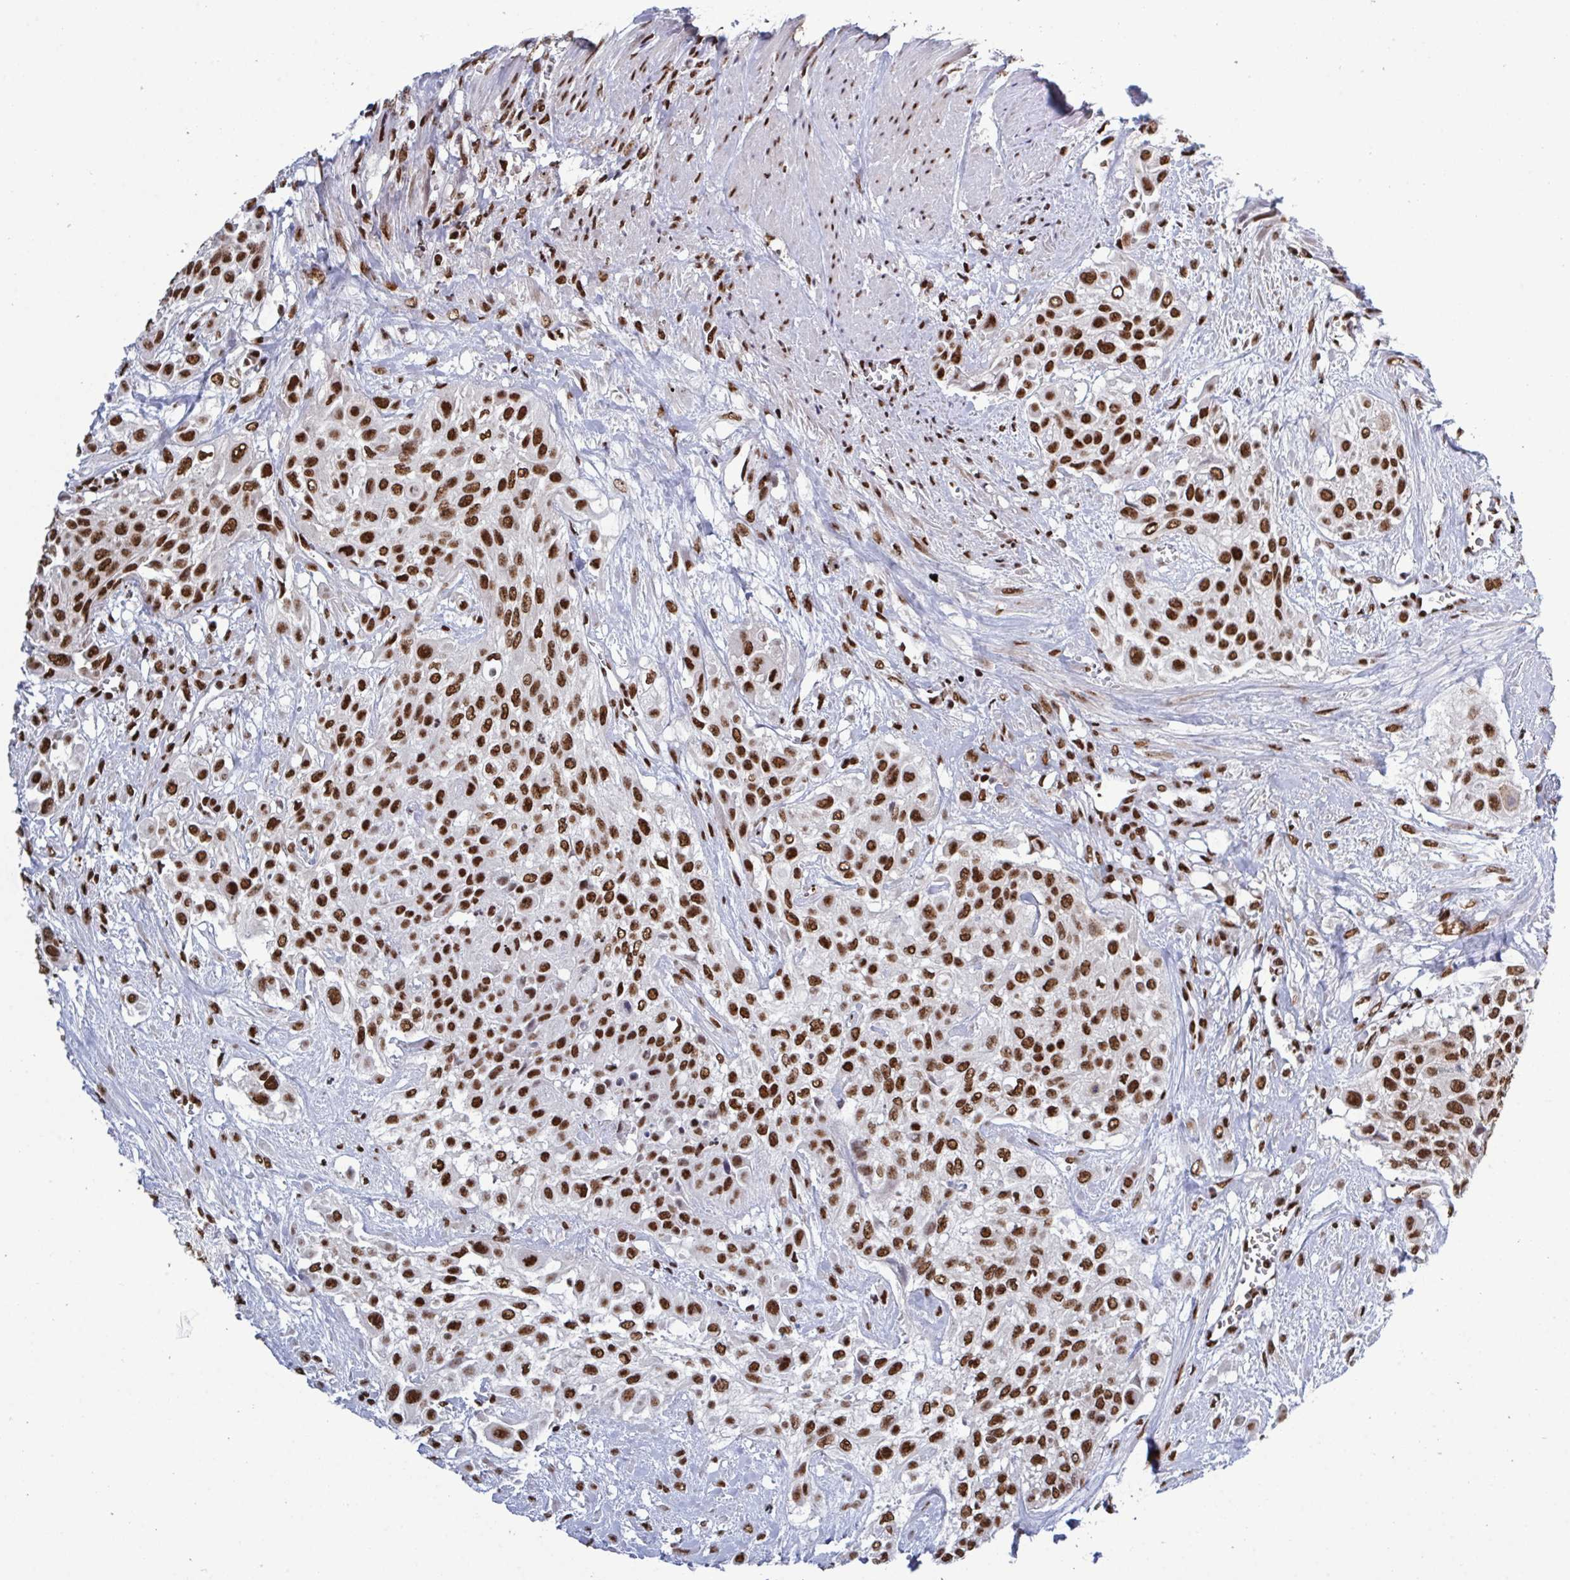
{"staining": {"intensity": "strong", "quantity": ">75%", "location": "nuclear"}, "tissue": "urothelial cancer", "cell_type": "Tumor cells", "image_type": "cancer", "snomed": [{"axis": "morphology", "description": "Urothelial carcinoma, High grade"}, {"axis": "topography", "description": "Urinary bladder"}], "caption": "A histopathology image of human high-grade urothelial carcinoma stained for a protein displays strong nuclear brown staining in tumor cells. (brown staining indicates protein expression, while blue staining denotes nuclei).", "gene": "ZNF607", "patient": {"sex": "male", "age": 57}}